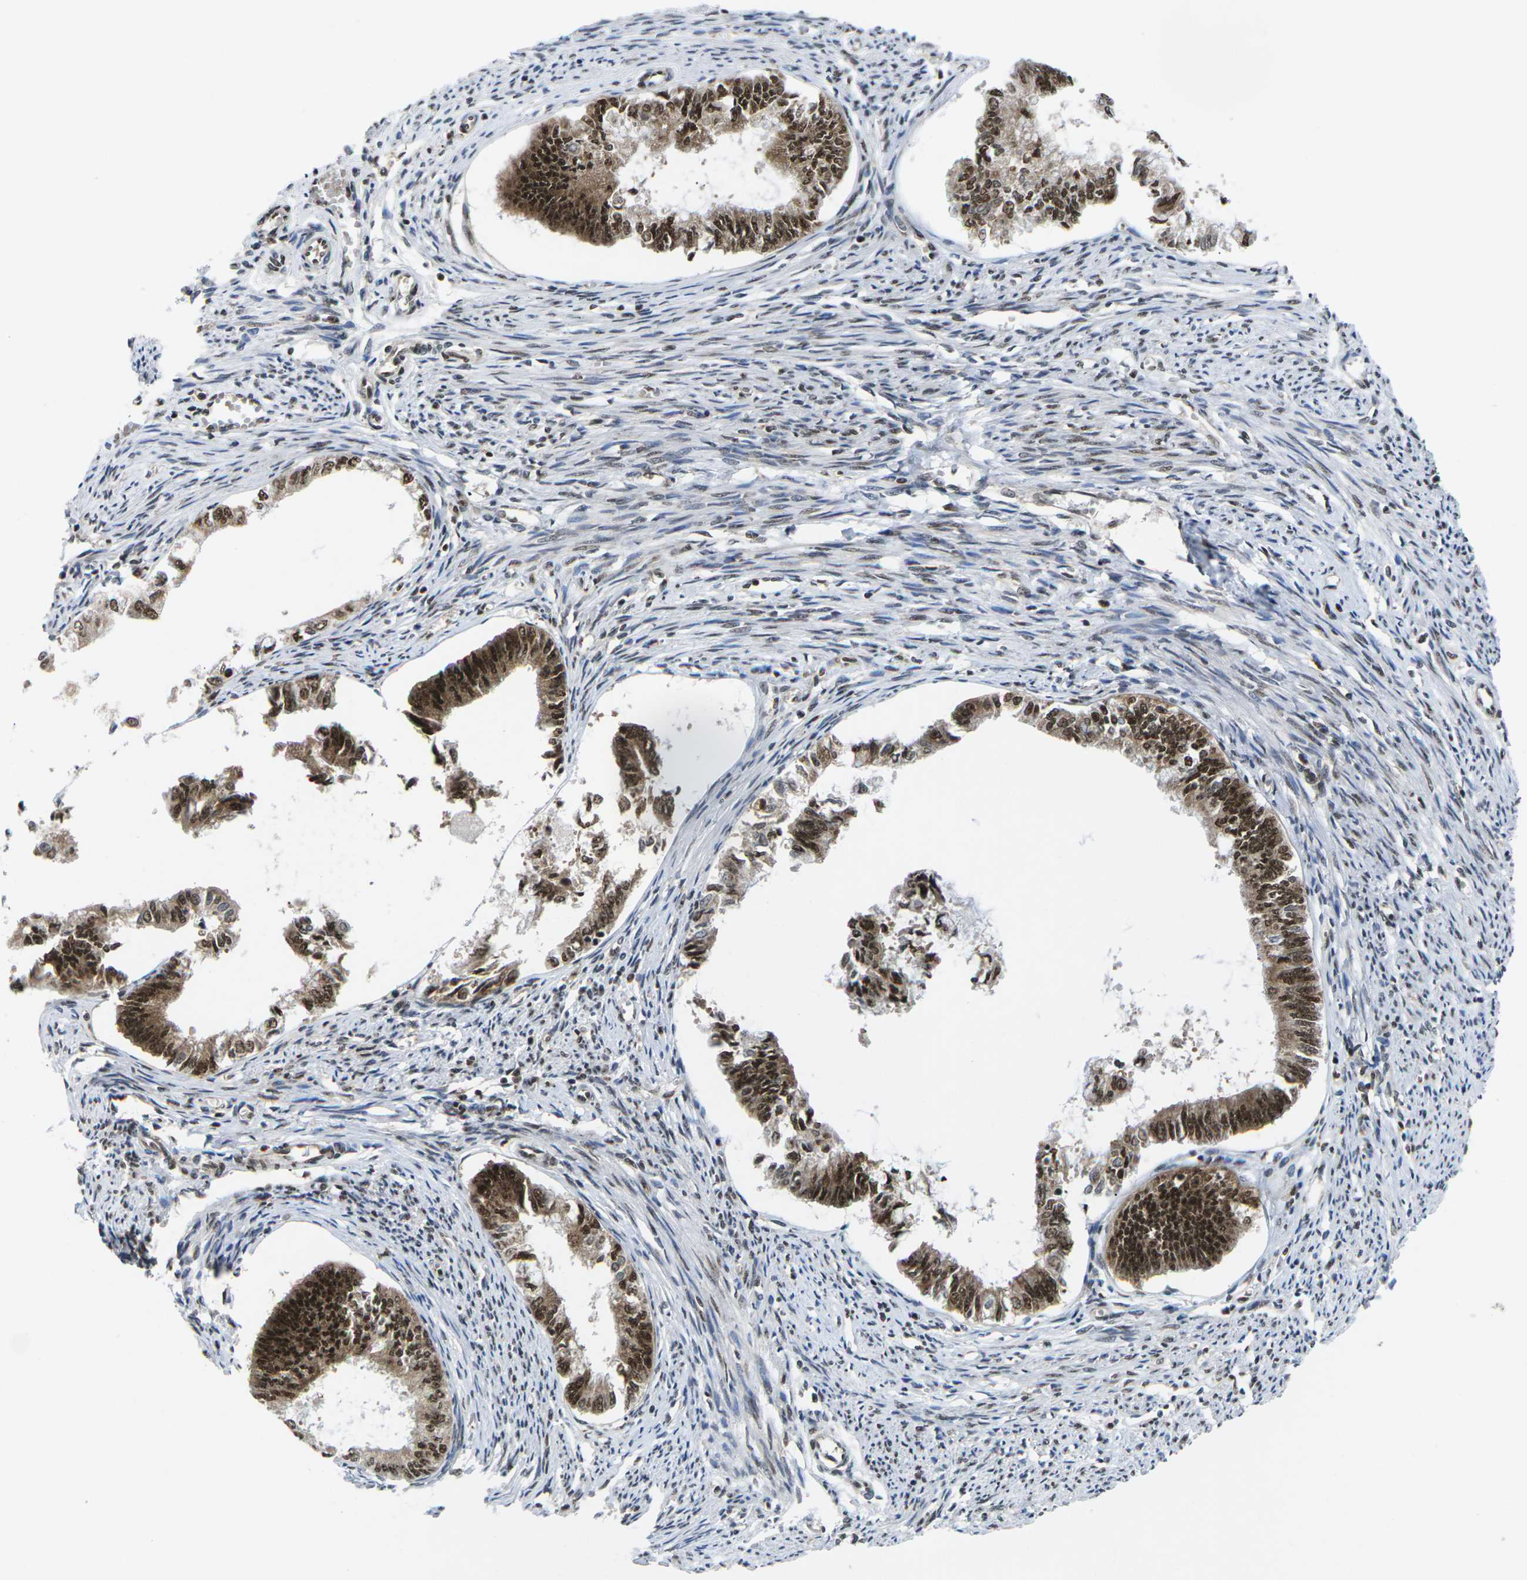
{"staining": {"intensity": "strong", "quantity": ">75%", "location": "cytoplasmic/membranous,nuclear"}, "tissue": "endometrial cancer", "cell_type": "Tumor cells", "image_type": "cancer", "snomed": [{"axis": "morphology", "description": "Adenocarcinoma, NOS"}, {"axis": "topography", "description": "Endometrium"}], "caption": "Endometrial cancer stained for a protein (brown) displays strong cytoplasmic/membranous and nuclear positive expression in approximately >75% of tumor cells.", "gene": "MAGOH", "patient": {"sex": "female", "age": 86}}